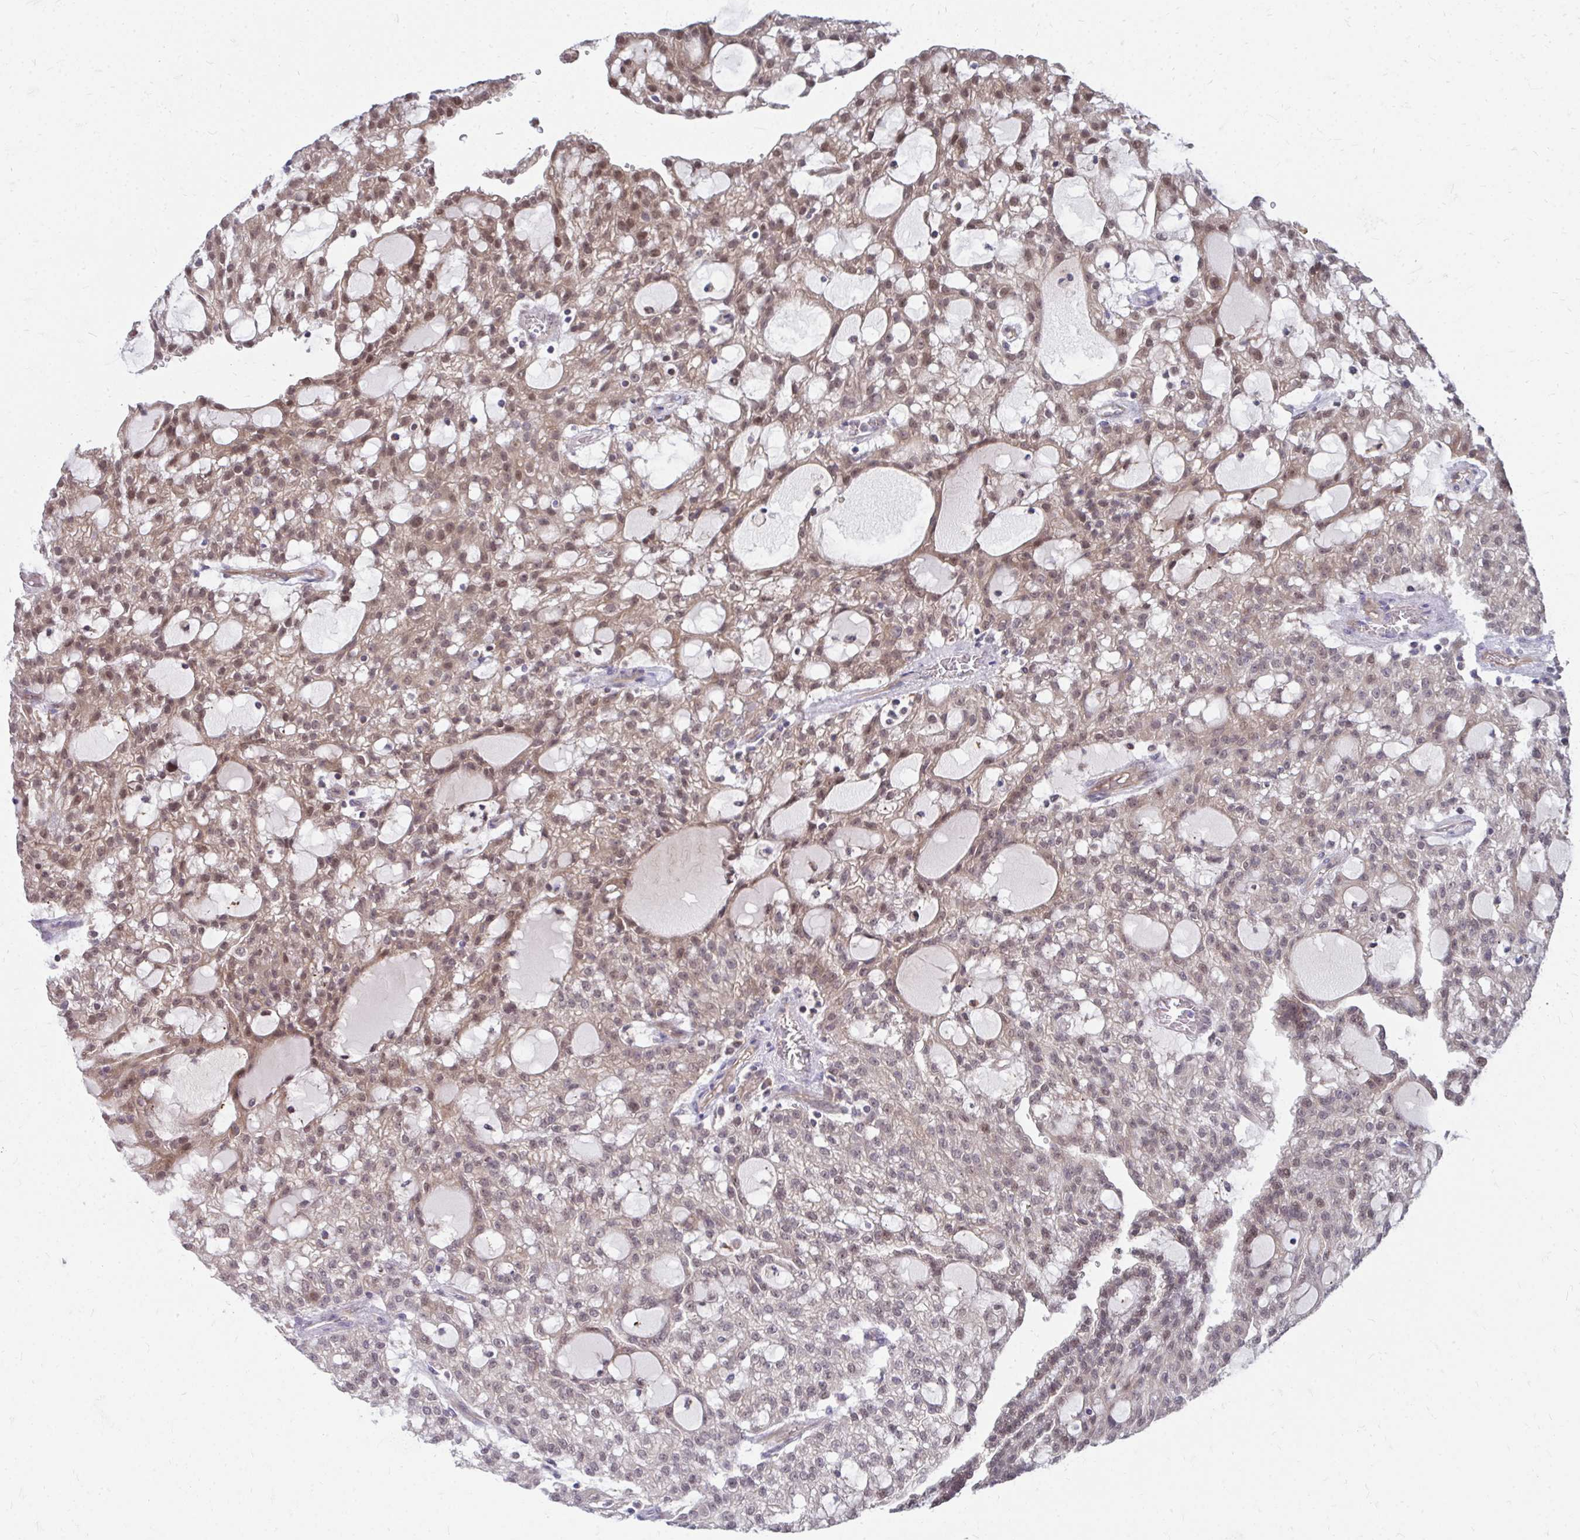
{"staining": {"intensity": "moderate", "quantity": "25%-75%", "location": "nuclear"}, "tissue": "renal cancer", "cell_type": "Tumor cells", "image_type": "cancer", "snomed": [{"axis": "morphology", "description": "Adenocarcinoma, NOS"}, {"axis": "topography", "description": "Kidney"}], "caption": "Human renal cancer stained with a brown dye reveals moderate nuclear positive staining in approximately 25%-75% of tumor cells.", "gene": "MROH8", "patient": {"sex": "male", "age": 63}}